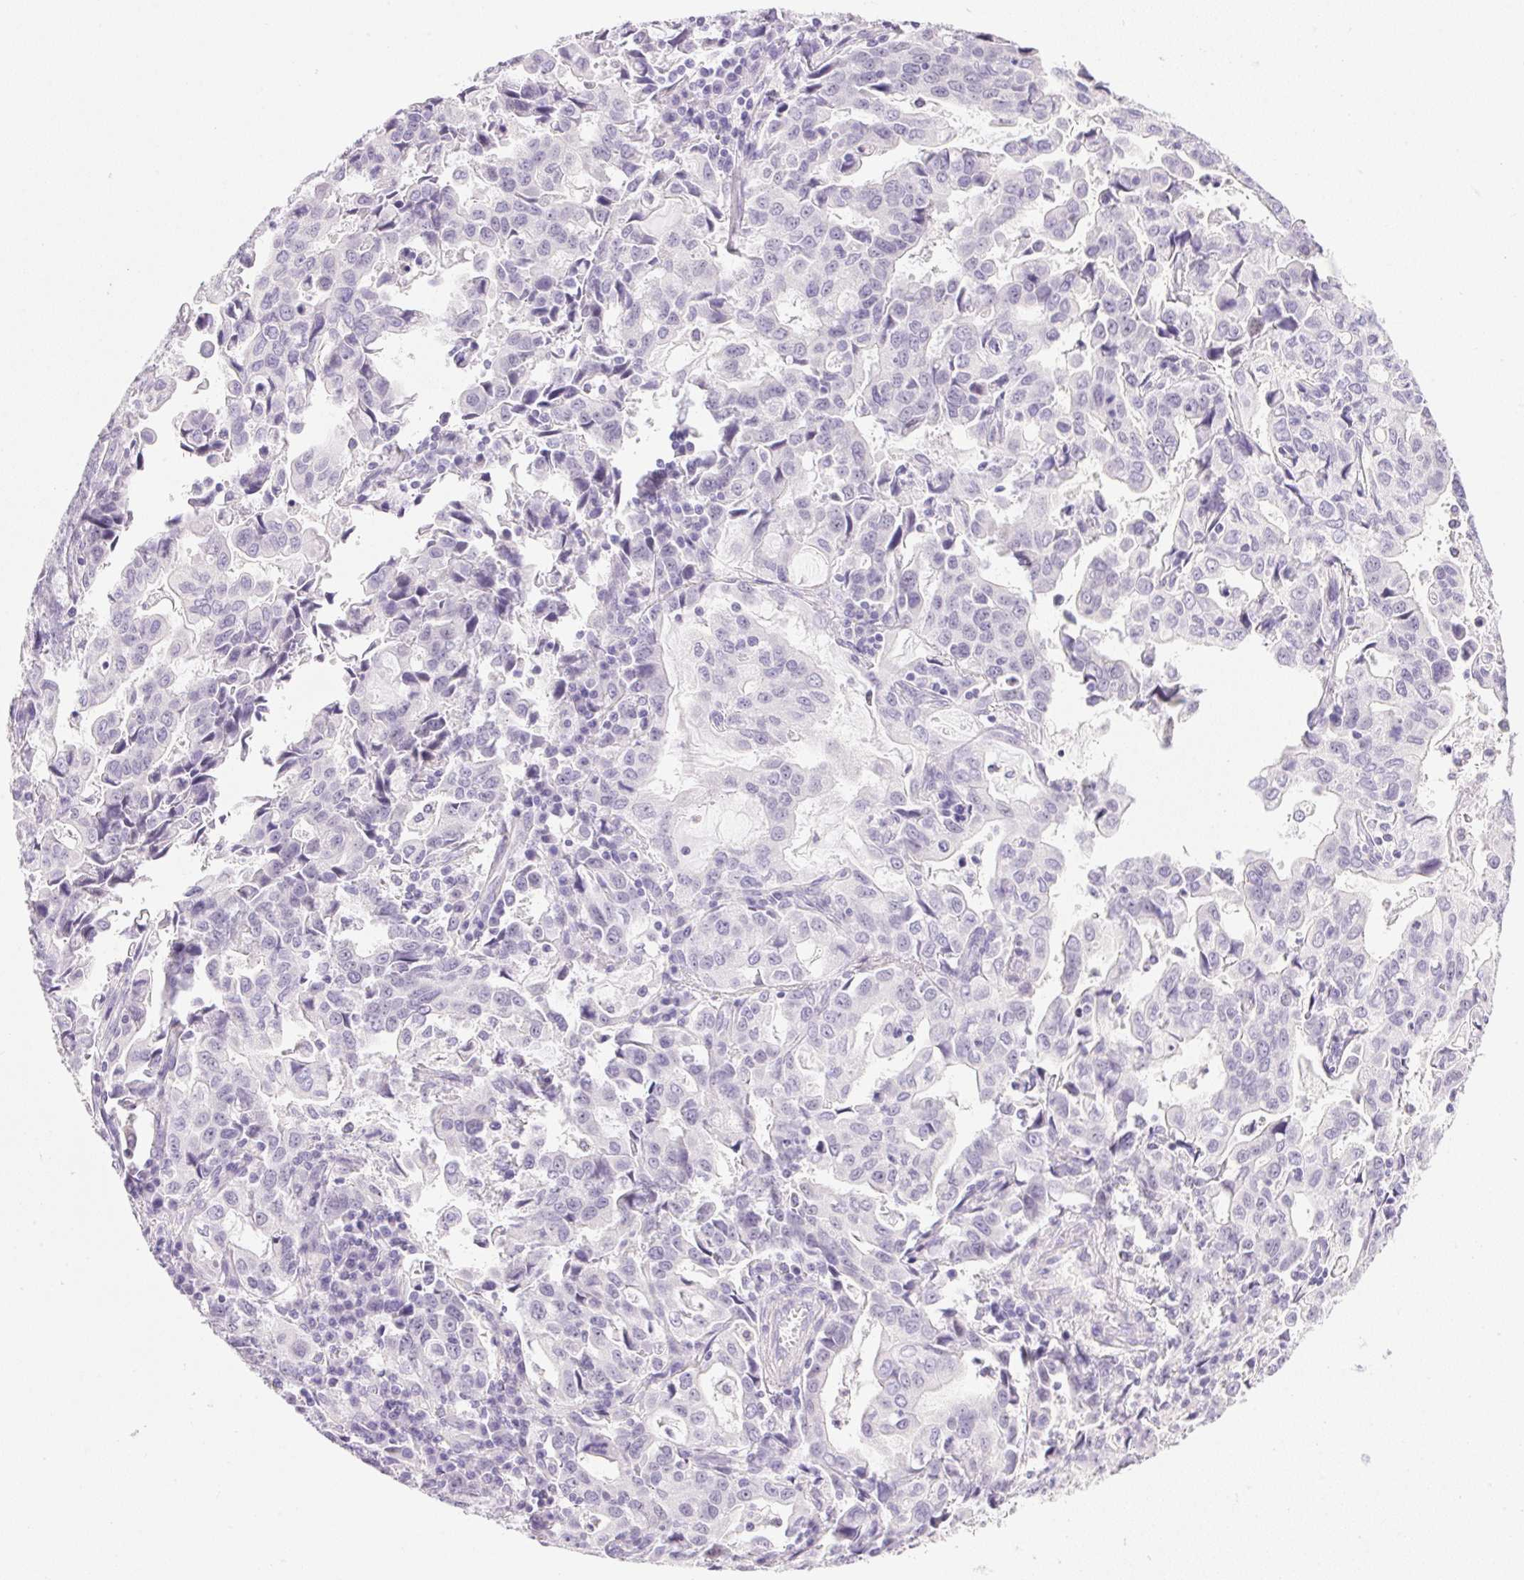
{"staining": {"intensity": "negative", "quantity": "none", "location": "none"}, "tissue": "stomach cancer", "cell_type": "Tumor cells", "image_type": "cancer", "snomed": [{"axis": "morphology", "description": "Adenocarcinoma, NOS"}, {"axis": "topography", "description": "Stomach, upper"}], "caption": "This is an immunohistochemistry (IHC) image of stomach adenocarcinoma. There is no positivity in tumor cells.", "gene": "ATP6V0A4", "patient": {"sex": "male", "age": 85}}